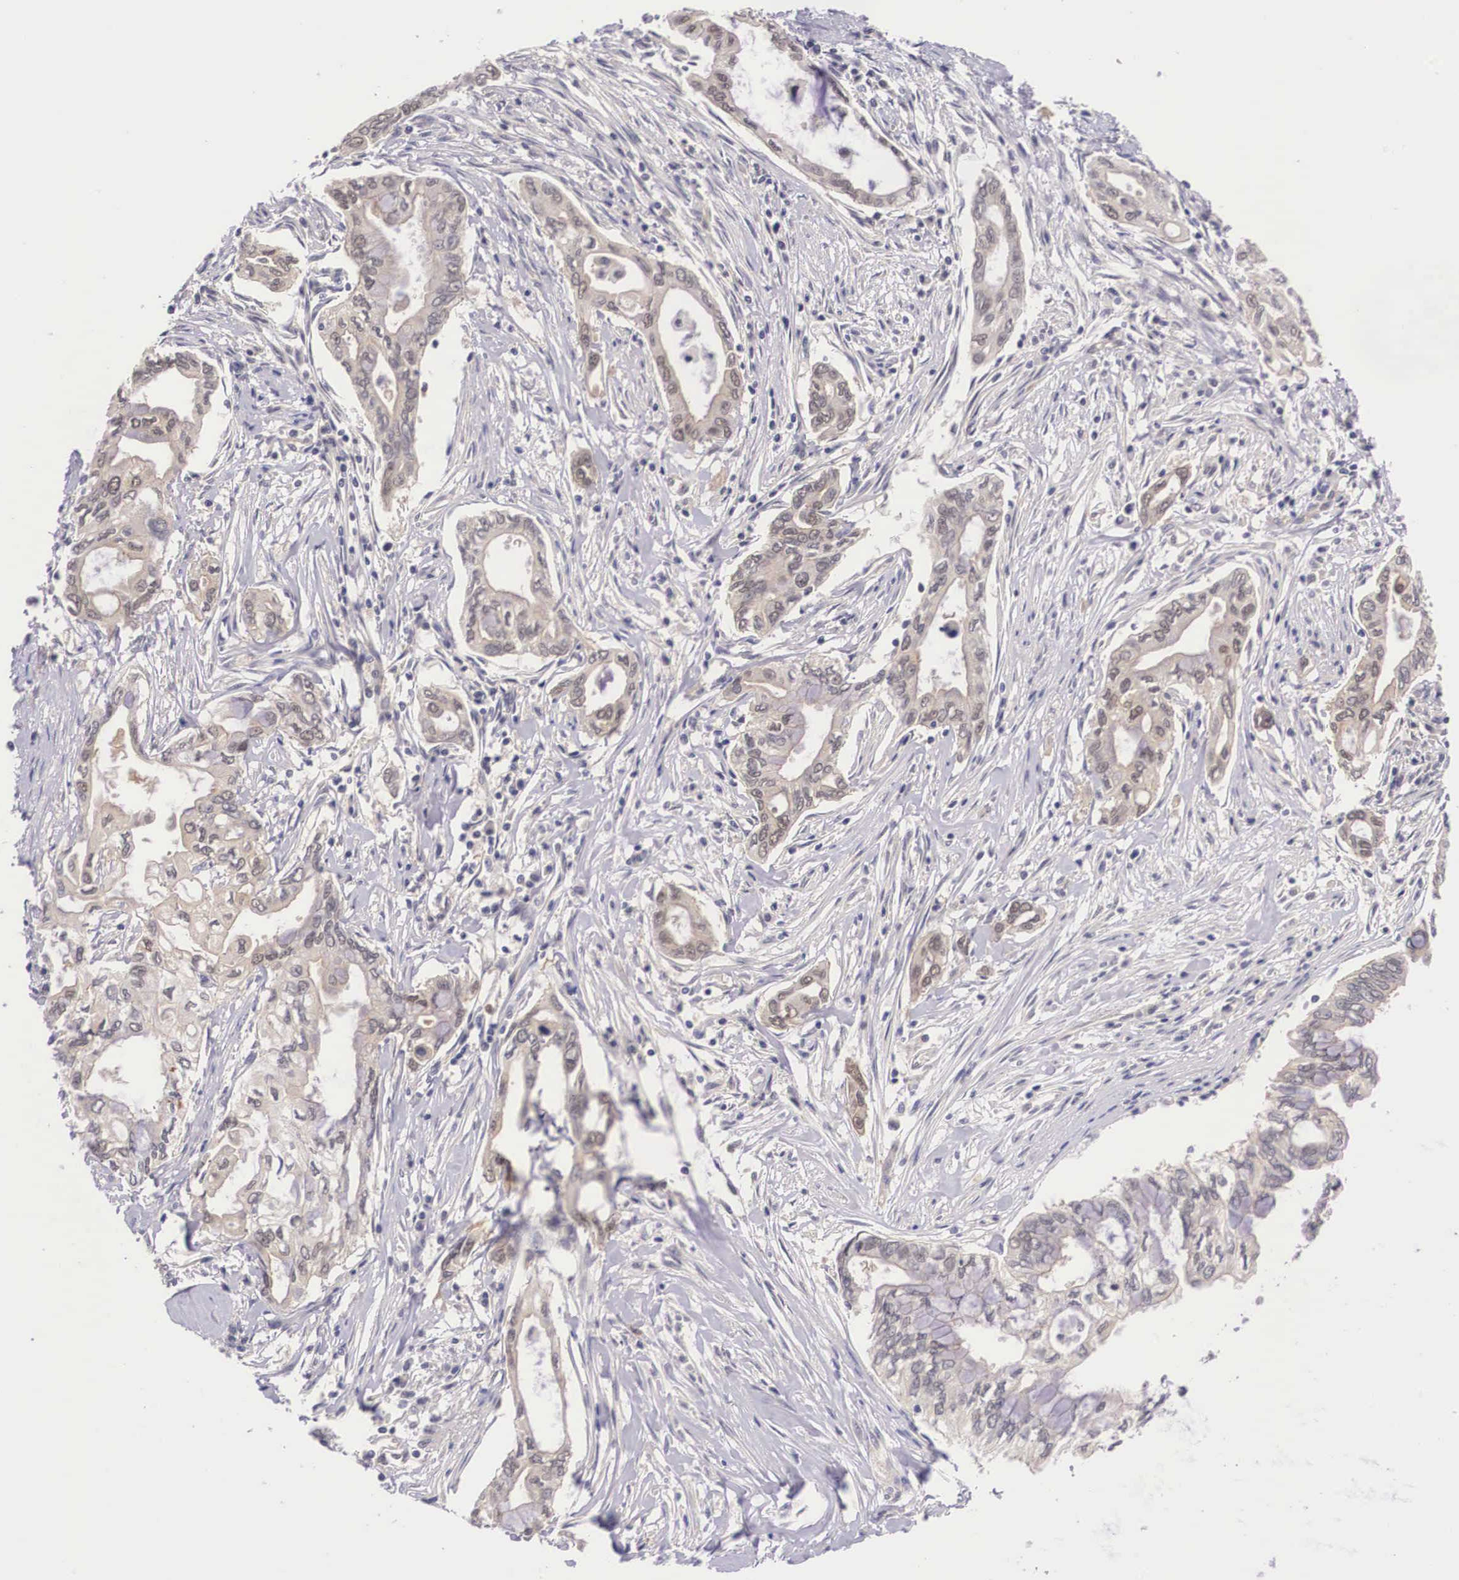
{"staining": {"intensity": "weak", "quantity": "25%-75%", "location": "cytoplasmic/membranous"}, "tissue": "pancreatic cancer", "cell_type": "Tumor cells", "image_type": "cancer", "snomed": [{"axis": "morphology", "description": "Adenocarcinoma, NOS"}, {"axis": "topography", "description": "Pancreas"}], "caption": "Pancreatic cancer (adenocarcinoma) stained for a protein (brown) reveals weak cytoplasmic/membranous positive staining in about 25%-75% of tumor cells.", "gene": "IGBP1", "patient": {"sex": "female", "age": 57}}